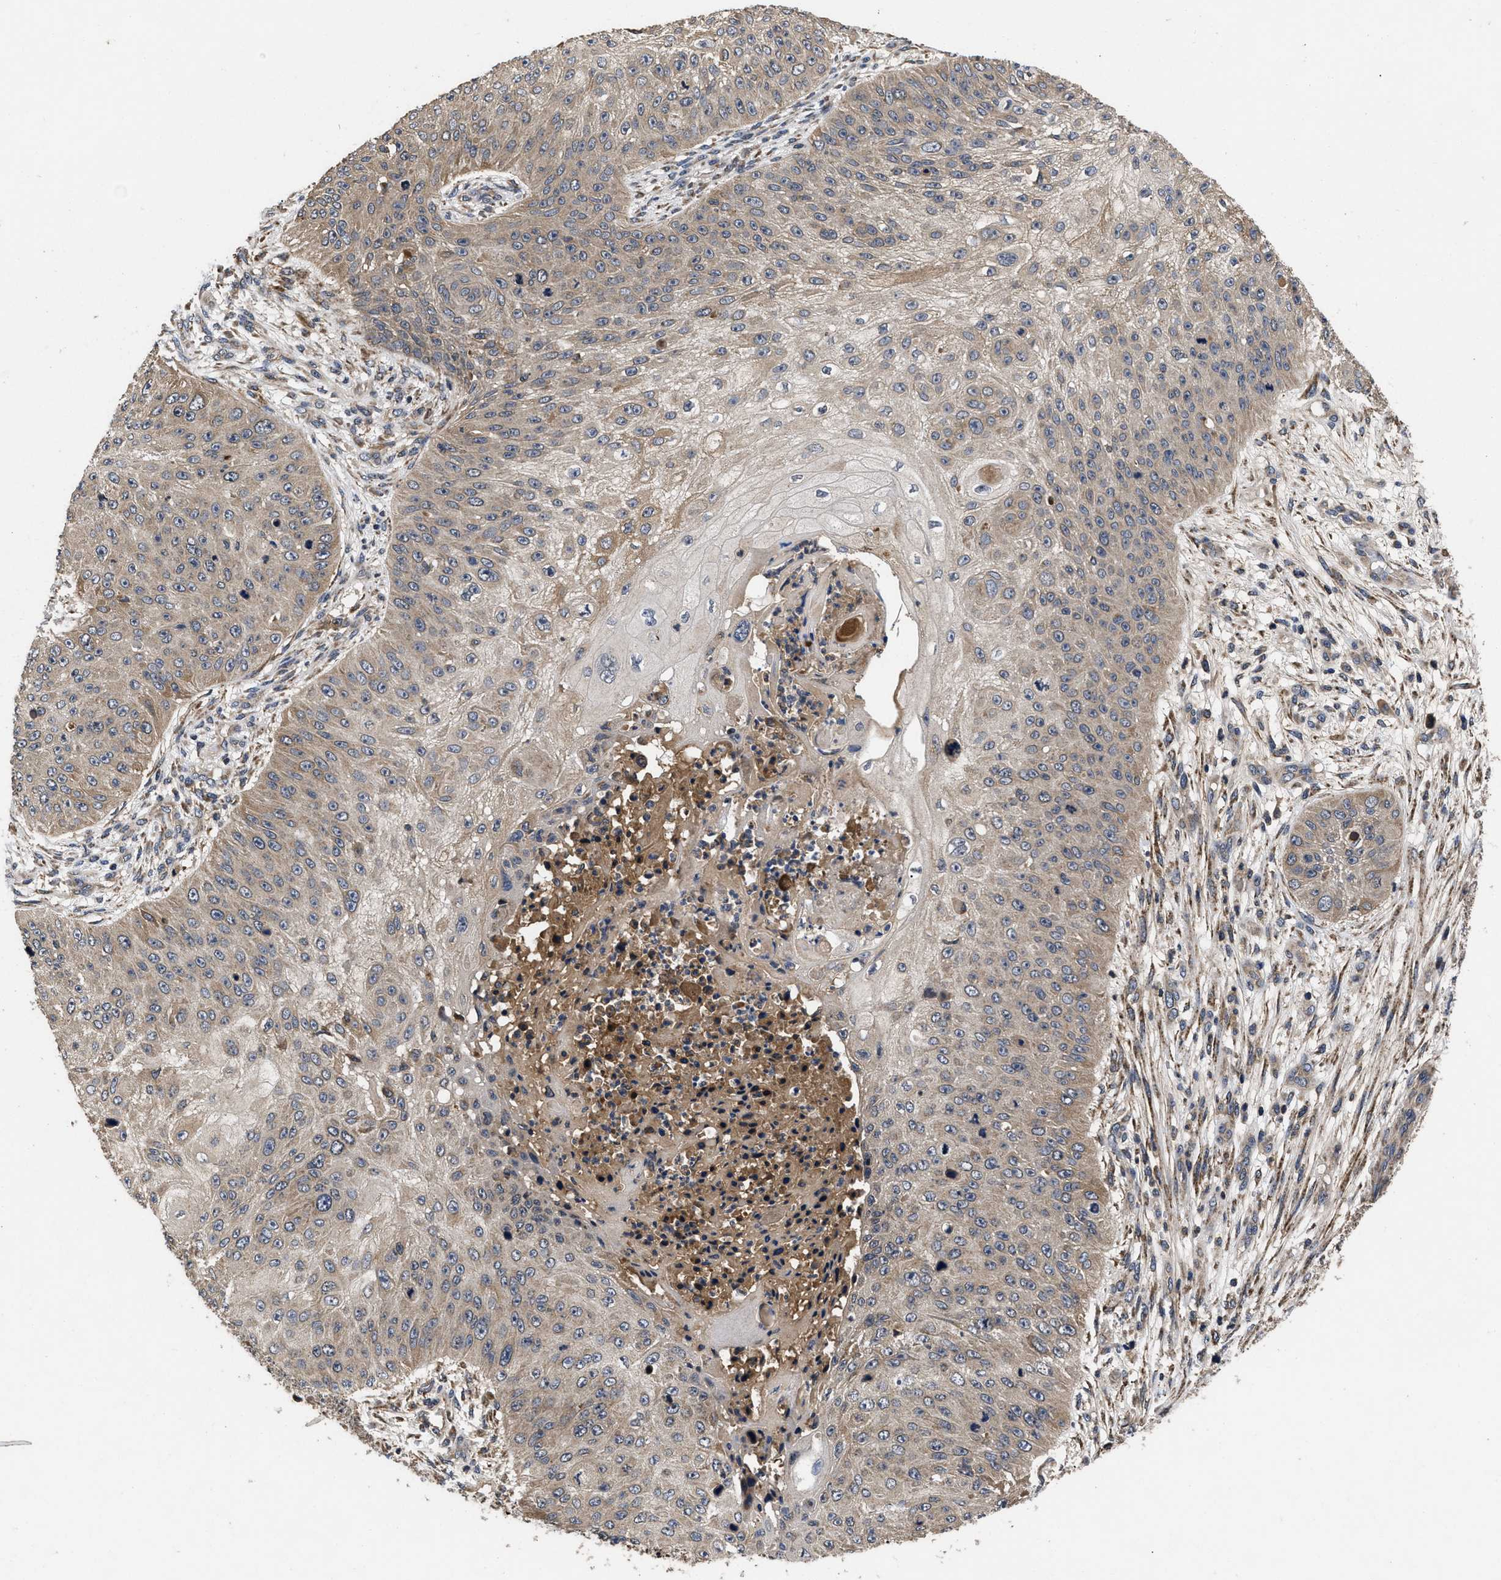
{"staining": {"intensity": "weak", "quantity": ">75%", "location": "cytoplasmic/membranous"}, "tissue": "skin cancer", "cell_type": "Tumor cells", "image_type": "cancer", "snomed": [{"axis": "morphology", "description": "Squamous cell carcinoma, NOS"}, {"axis": "topography", "description": "Skin"}], "caption": "Immunohistochemical staining of skin squamous cell carcinoma shows low levels of weak cytoplasmic/membranous expression in approximately >75% of tumor cells. Immunohistochemistry (ihc) stains the protein in brown and the nuclei are stained blue.", "gene": "LRRC3", "patient": {"sex": "female", "age": 80}}